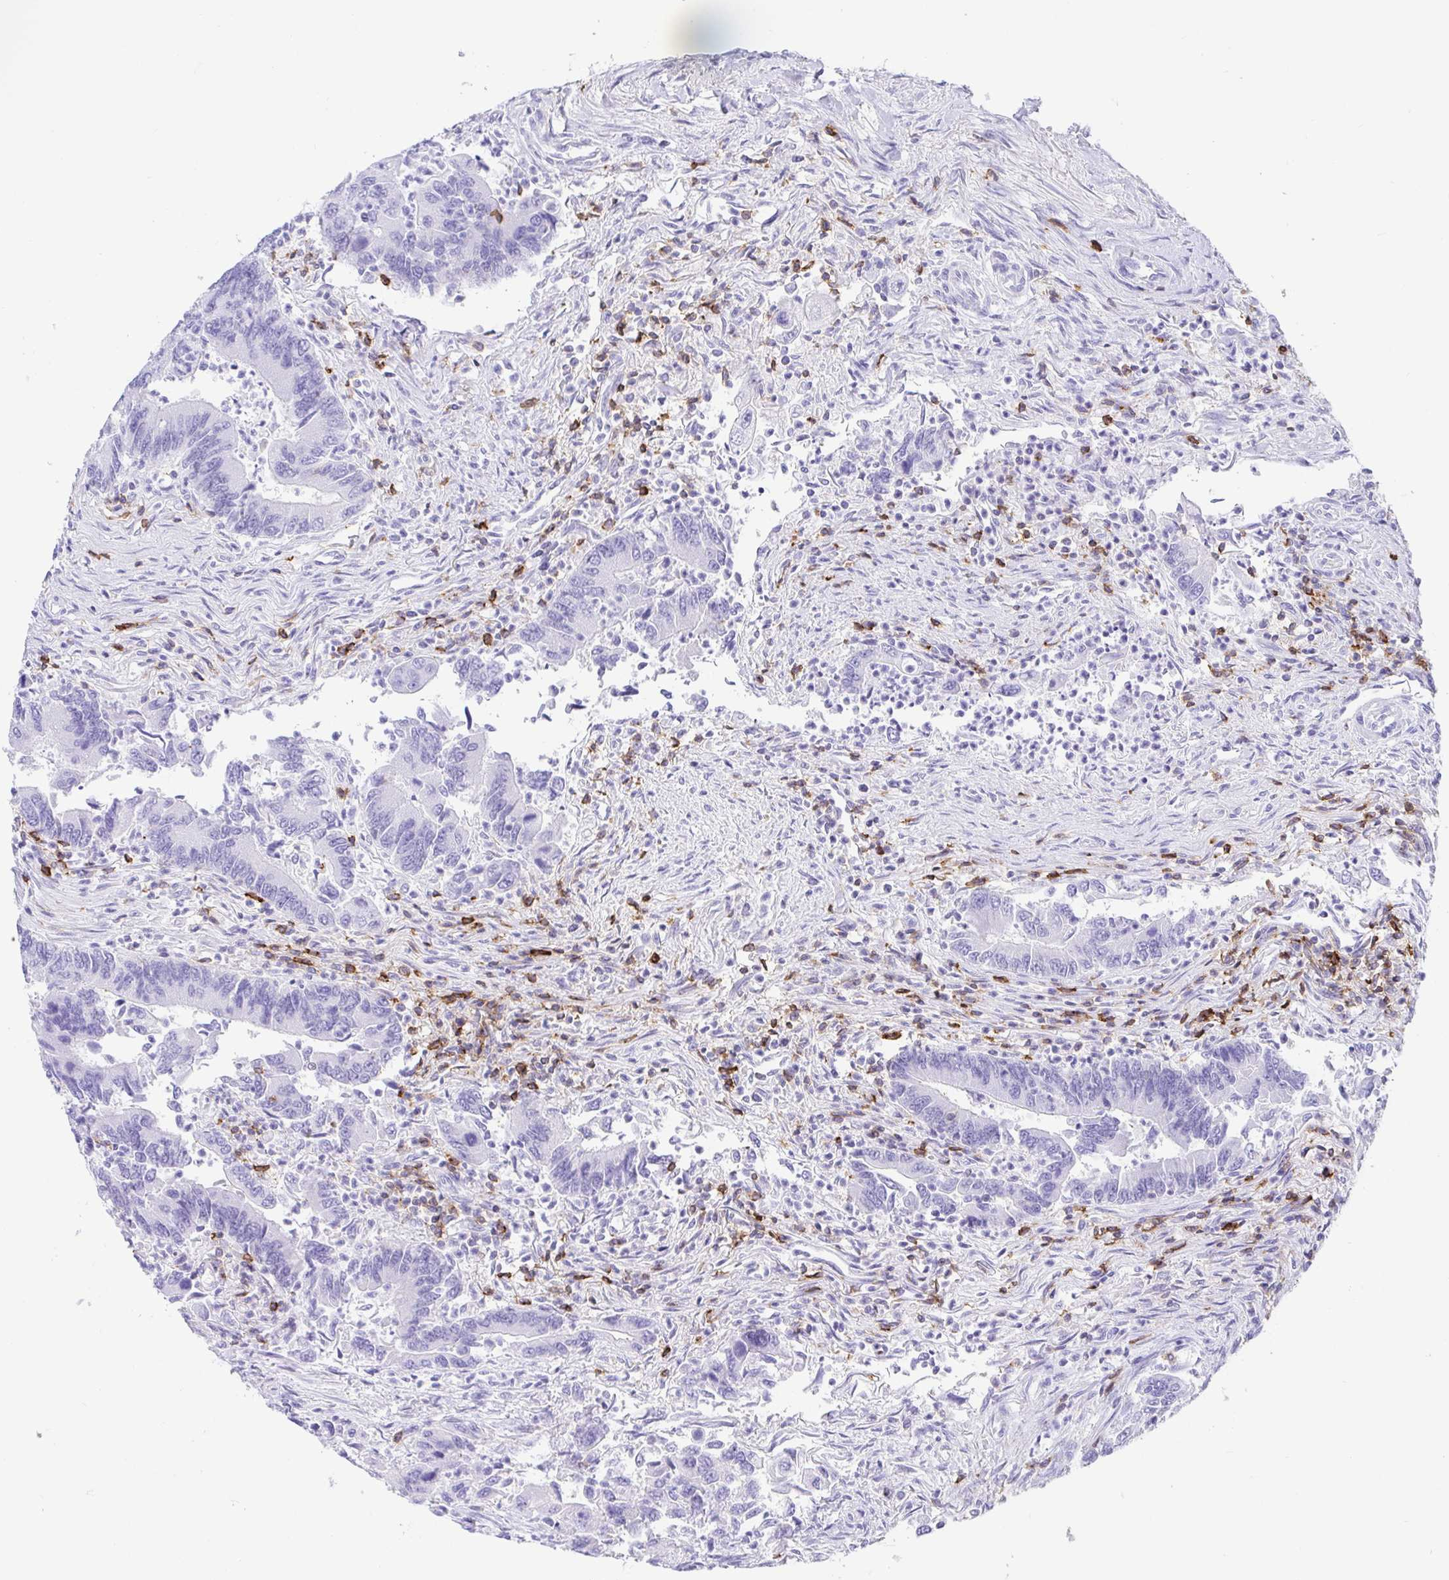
{"staining": {"intensity": "negative", "quantity": "none", "location": "none"}, "tissue": "colorectal cancer", "cell_type": "Tumor cells", "image_type": "cancer", "snomed": [{"axis": "morphology", "description": "Adenocarcinoma, NOS"}, {"axis": "topography", "description": "Colon"}], "caption": "DAB immunohistochemical staining of adenocarcinoma (colorectal) demonstrates no significant expression in tumor cells.", "gene": "CD5", "patient": {"sex": "female", "age": 67}}